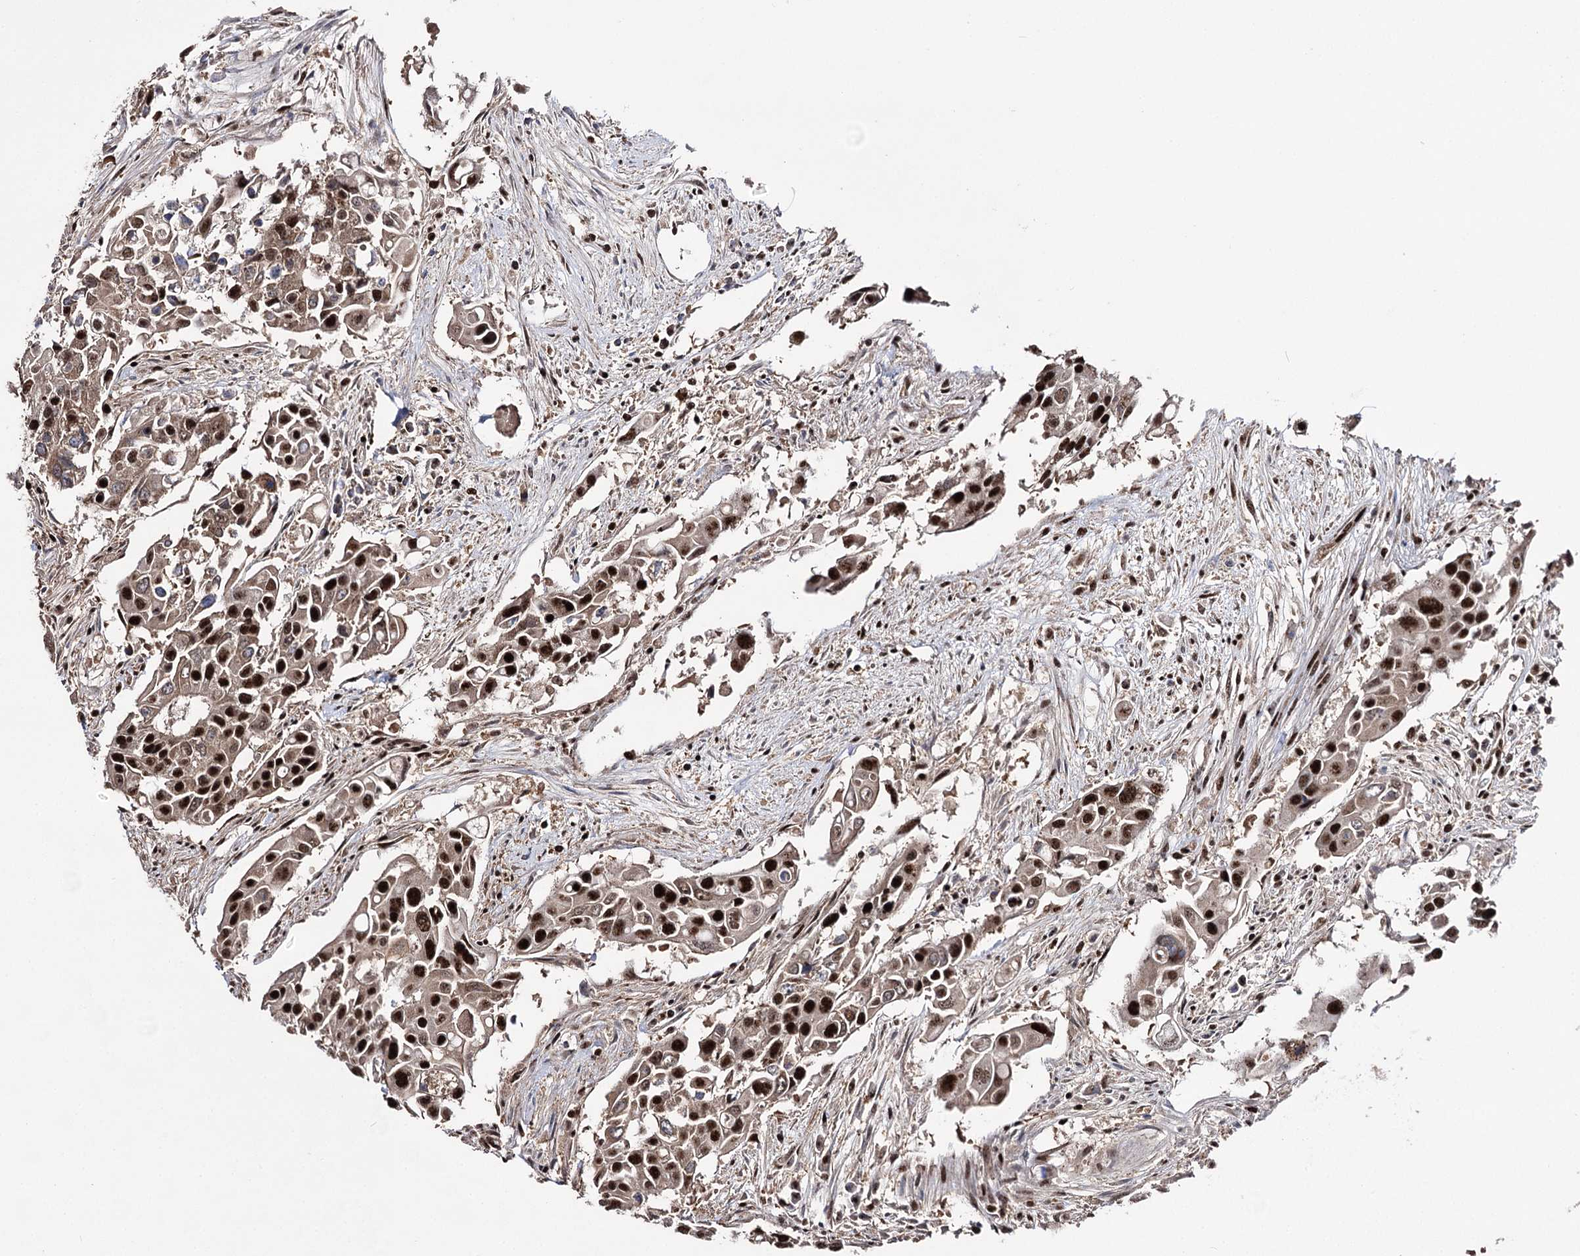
{"staining": {"intensity": "strong", "quantity": ">75%", "location": "nuclear"}, "tissue": "colorectal cancer", "cell_type": "Tumor cells", "image_type": "cancer", "snomed": [{"axis": "morphology", "description": "Adenocarcinoma, NOS"}, {"axis": "topography", "description": "Colon"}], "caption": "Human colorectal cancer stained with a brown dye displays strong nuclear positive staining in approximately >75% of tumor cells.", "gene": "PRPF40A", "patient": {"sex": "male", "age": 77}}